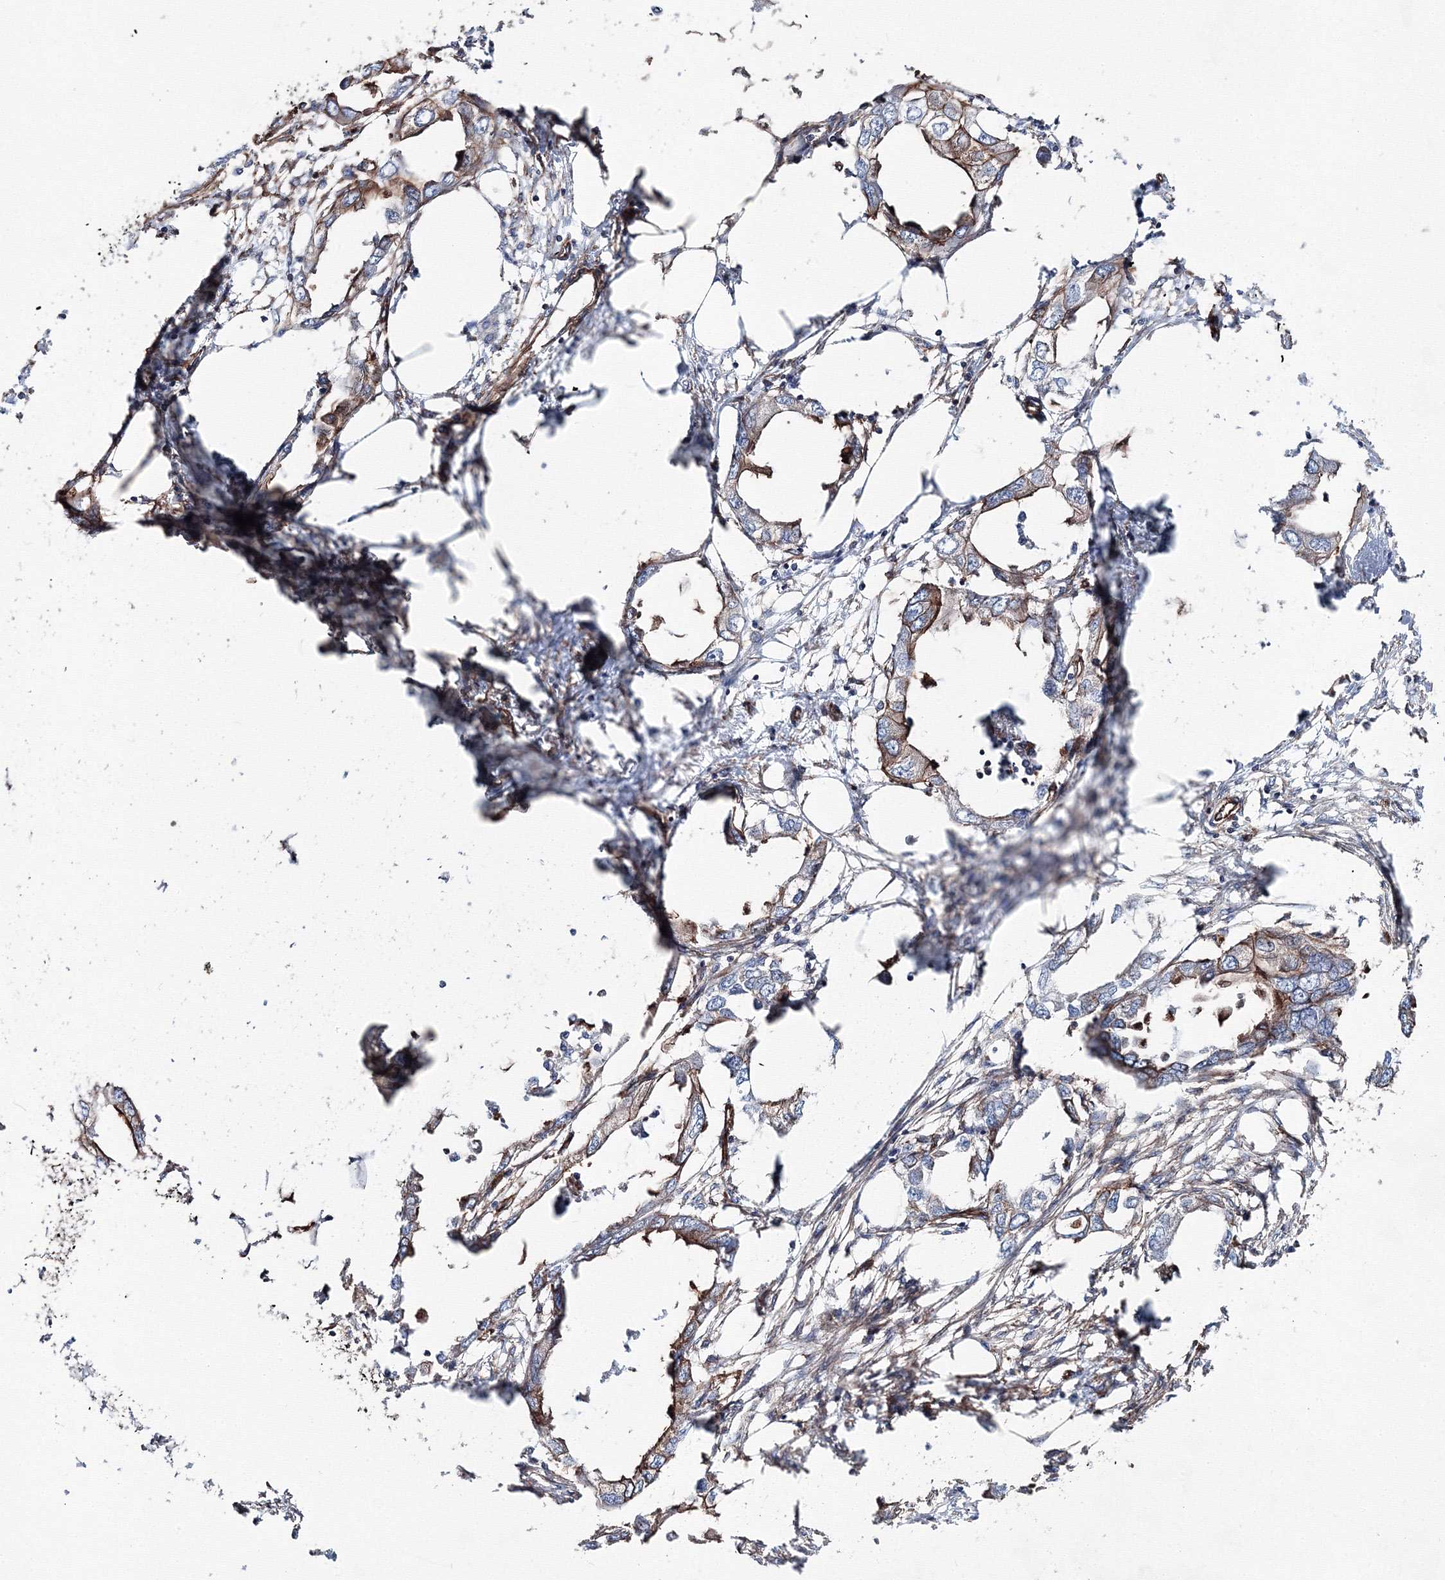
{"staining": {"intensity": "moderate", "quantity": "<25%", "location": "cytoplasmic/membranous"}, "tissue": "endometrial cancer", "cell_type": "Tumor cells", "image_type": "cancer", "snomed": [{"axis": "morphology", "description": "Adenocarcinoma, NOS"}, {"axis": "morphology", "description": "Adenocarcinoma, metastatic, NOS"}, {"axis": "topography", "description": "Adipose tissue"}, {"axis": "topography", "description": "Endometrium"}], "caption": "Protein staining by immunohistochemistry exhibits moderate cytoplasmic/membranous expression in about <25% of tumor cells in endometrial cancer (adenocarcinoma). The staining was performed using DAB to visualize the protein expression in brown, while the nuclei were stained in blue with hematoxylin (Magnification: 20x).", "gene": "ANKRD37", "patient": {"sex": "female", "age": 67}}